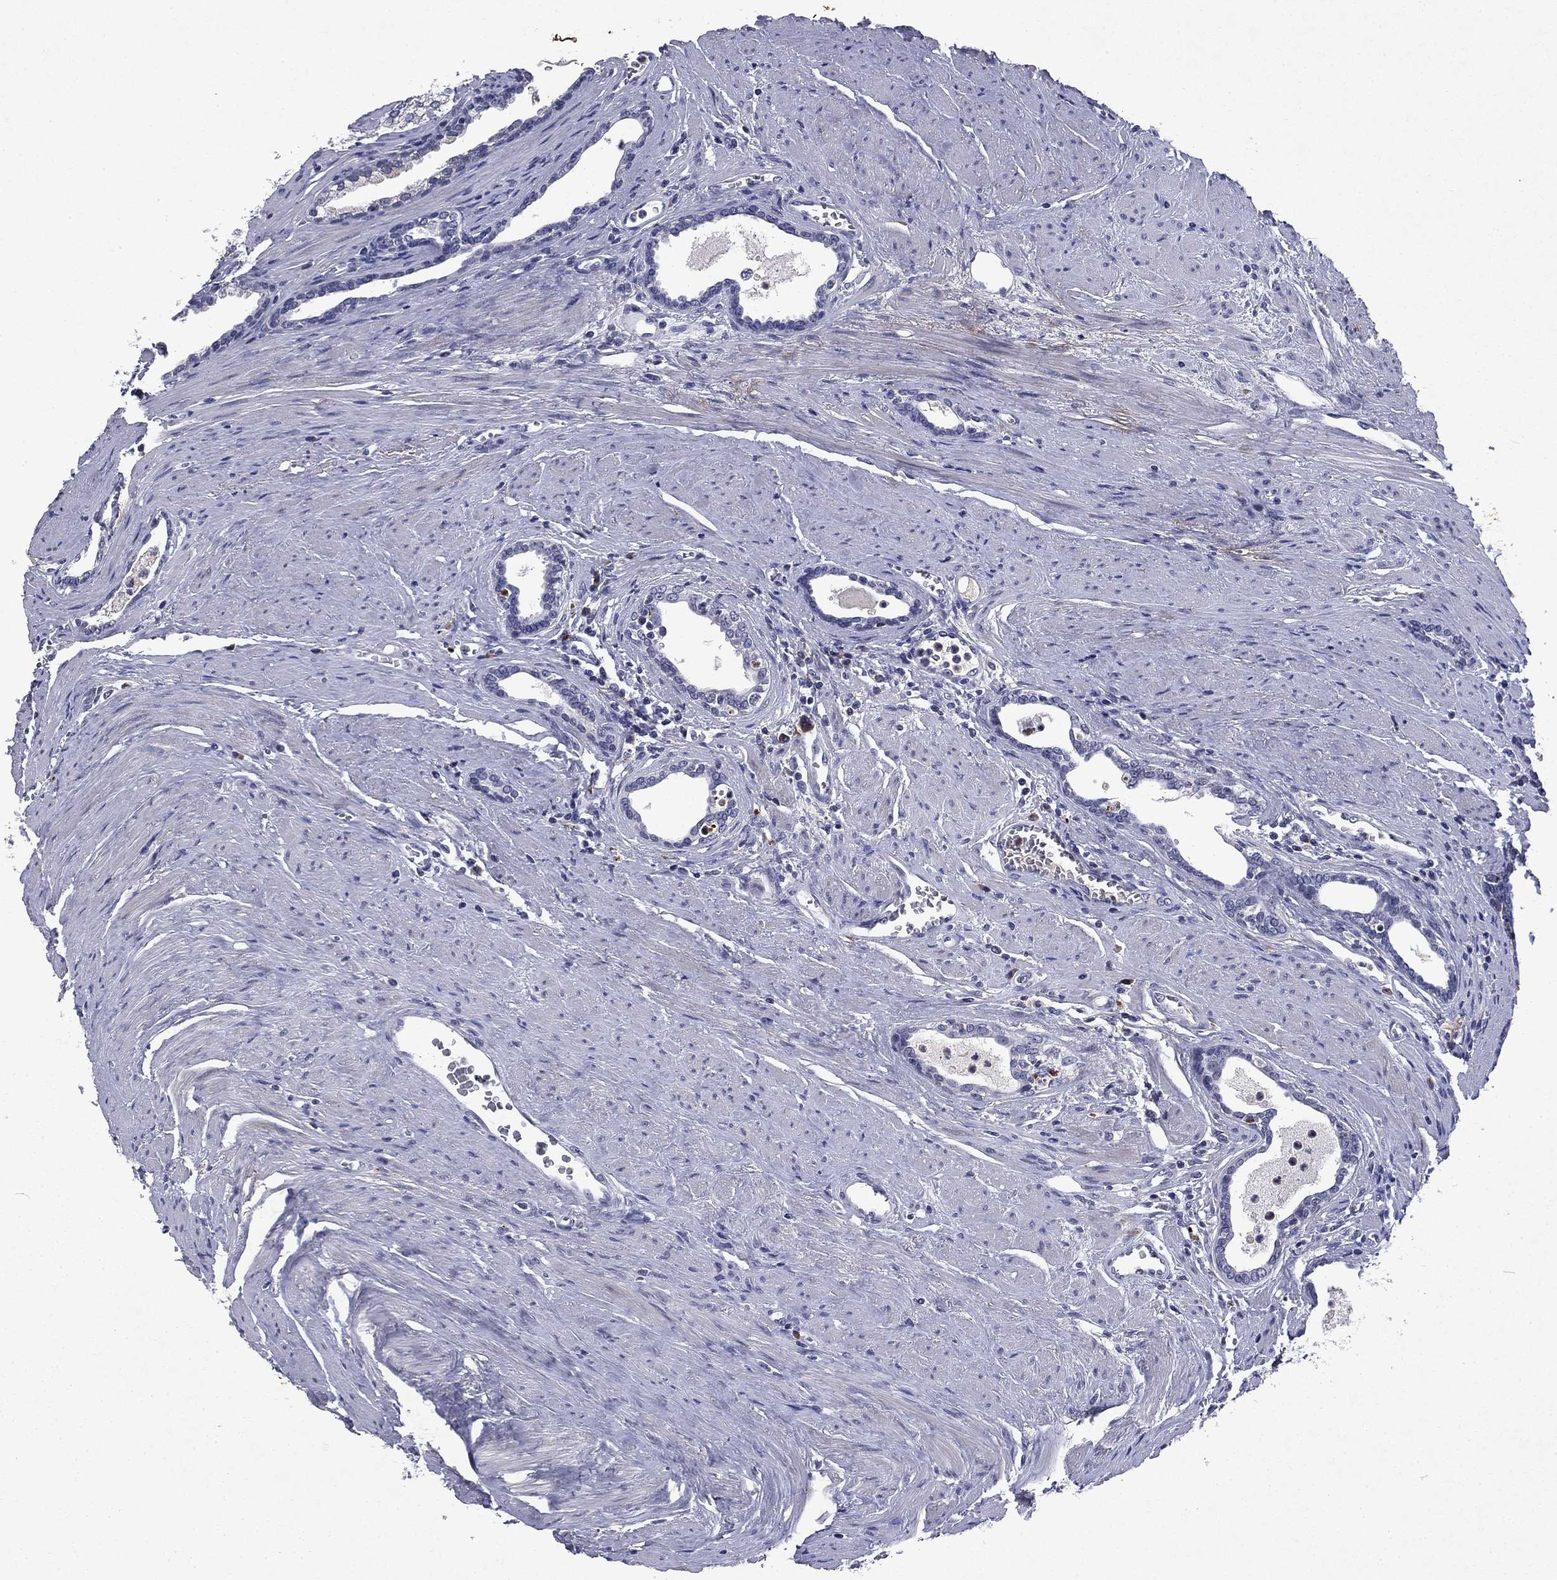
{"staining": {"intensity": "negative", "quantity": "none", "location": "none"}, "tissue": "prostate cancer", "cell_type": "Tumor cells", "image_type": "cancer", "snomed": [{"axis": "morphology", "description": "Adenocarcinoma, NOS"}, {"axis": "topography", "description": "Prostate"}], "caption": "The photomicrograph reveals no staining of tumor cells in prostate cancer.", "gene": "ECM1", "patient": {"sex": "male", "age": 66}}